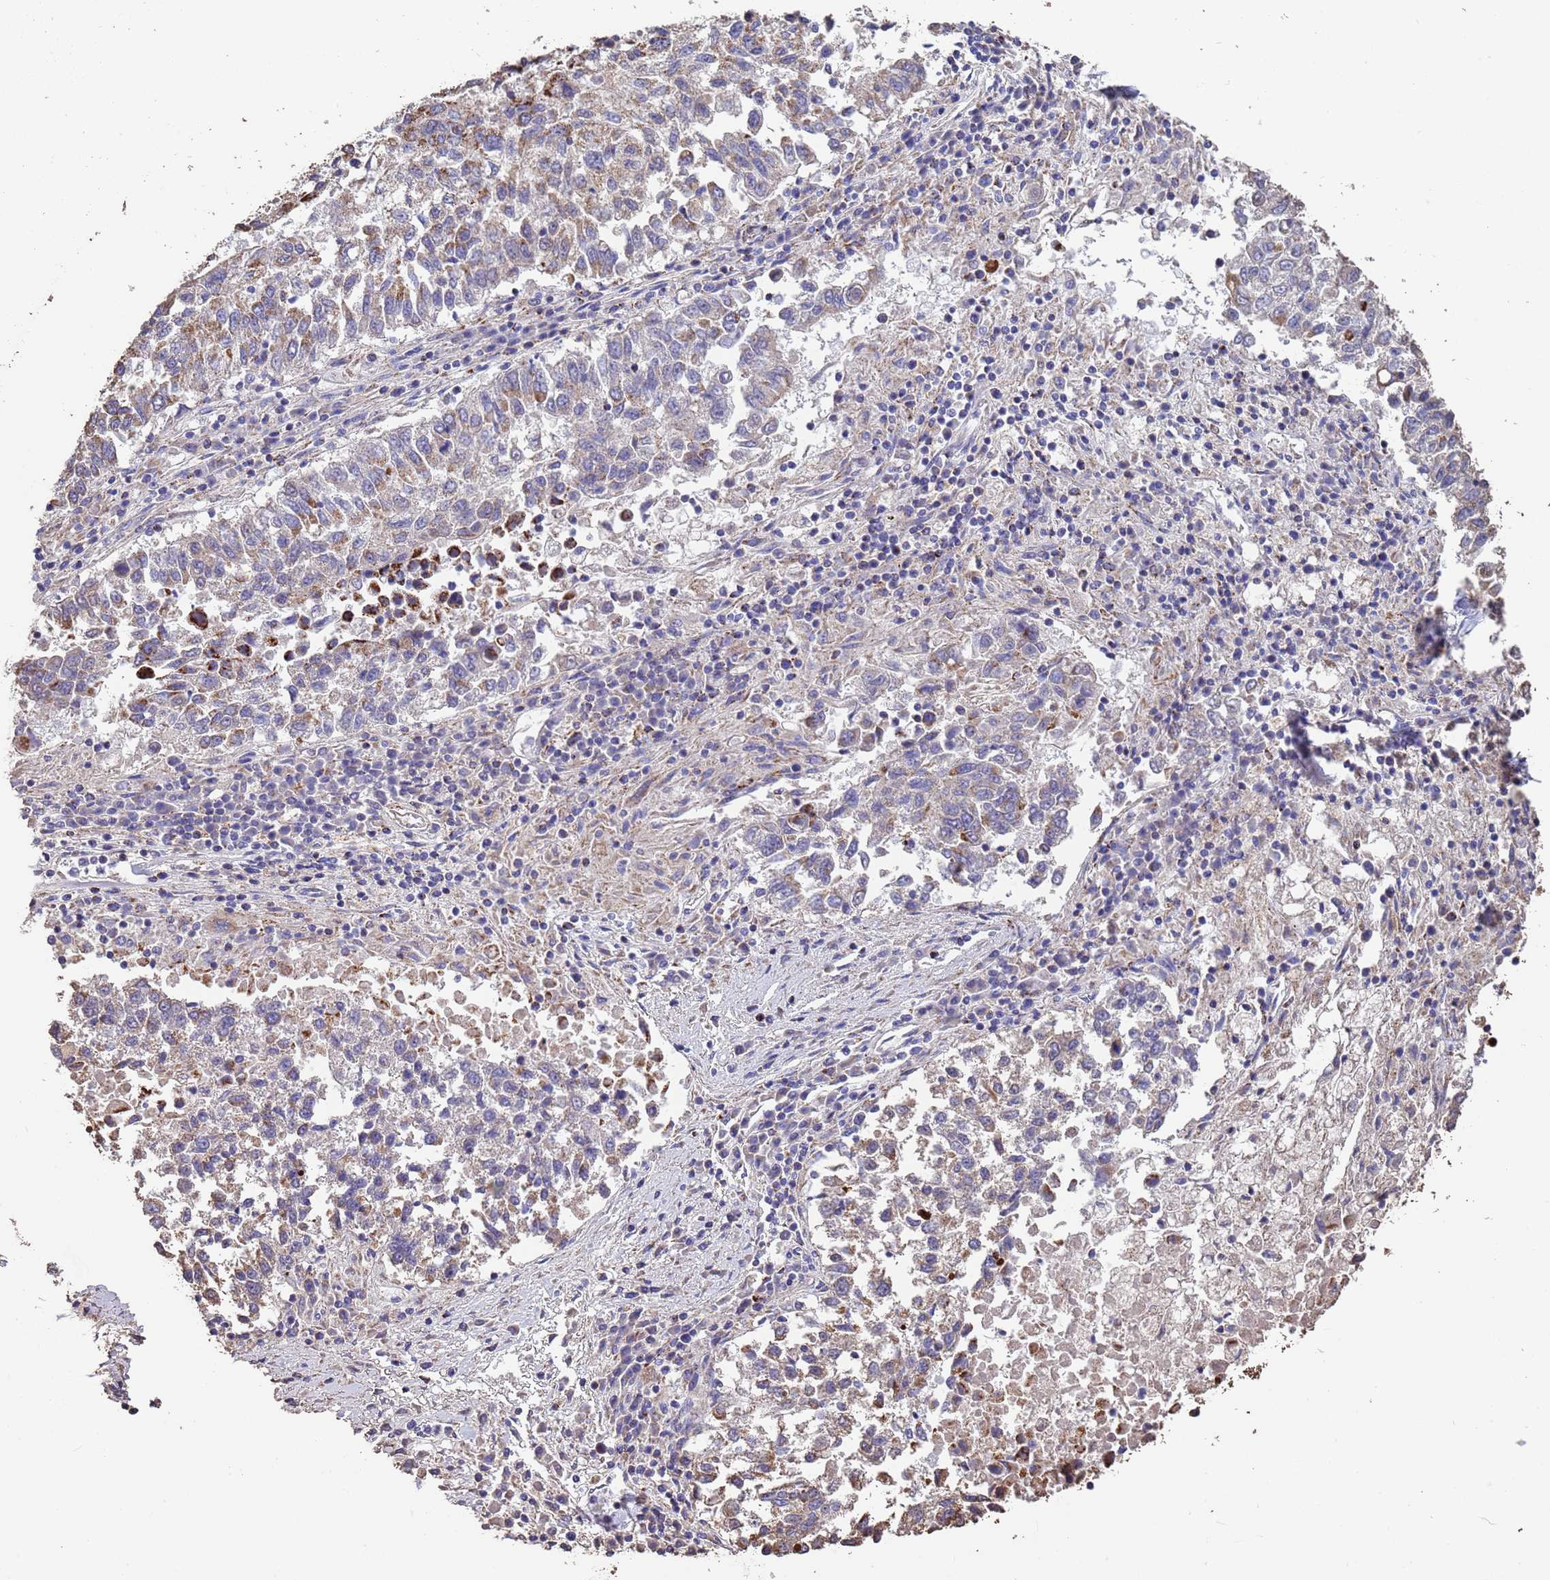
{"staining": {"intensity": "moderate", "quantity": "<25%", "location": "cytoplasmic/membranous"}, "tissue": "lung cancer", "cell_type": "Tumor cells", "image_type": "cancer", "snomed": [{"axis": "morphology", "description": "Squamous cell carcinoma, NOS"}, {"axis": "topography", "description": "Lung"}], "caption": "Tumor cells demonstrate low levels of moderate cytoplasmic/membranous staining in approximately <25% of cells in lung cancer.", "gene": "ZNFX1", "patient": {"sex": "male", "age": 73}}